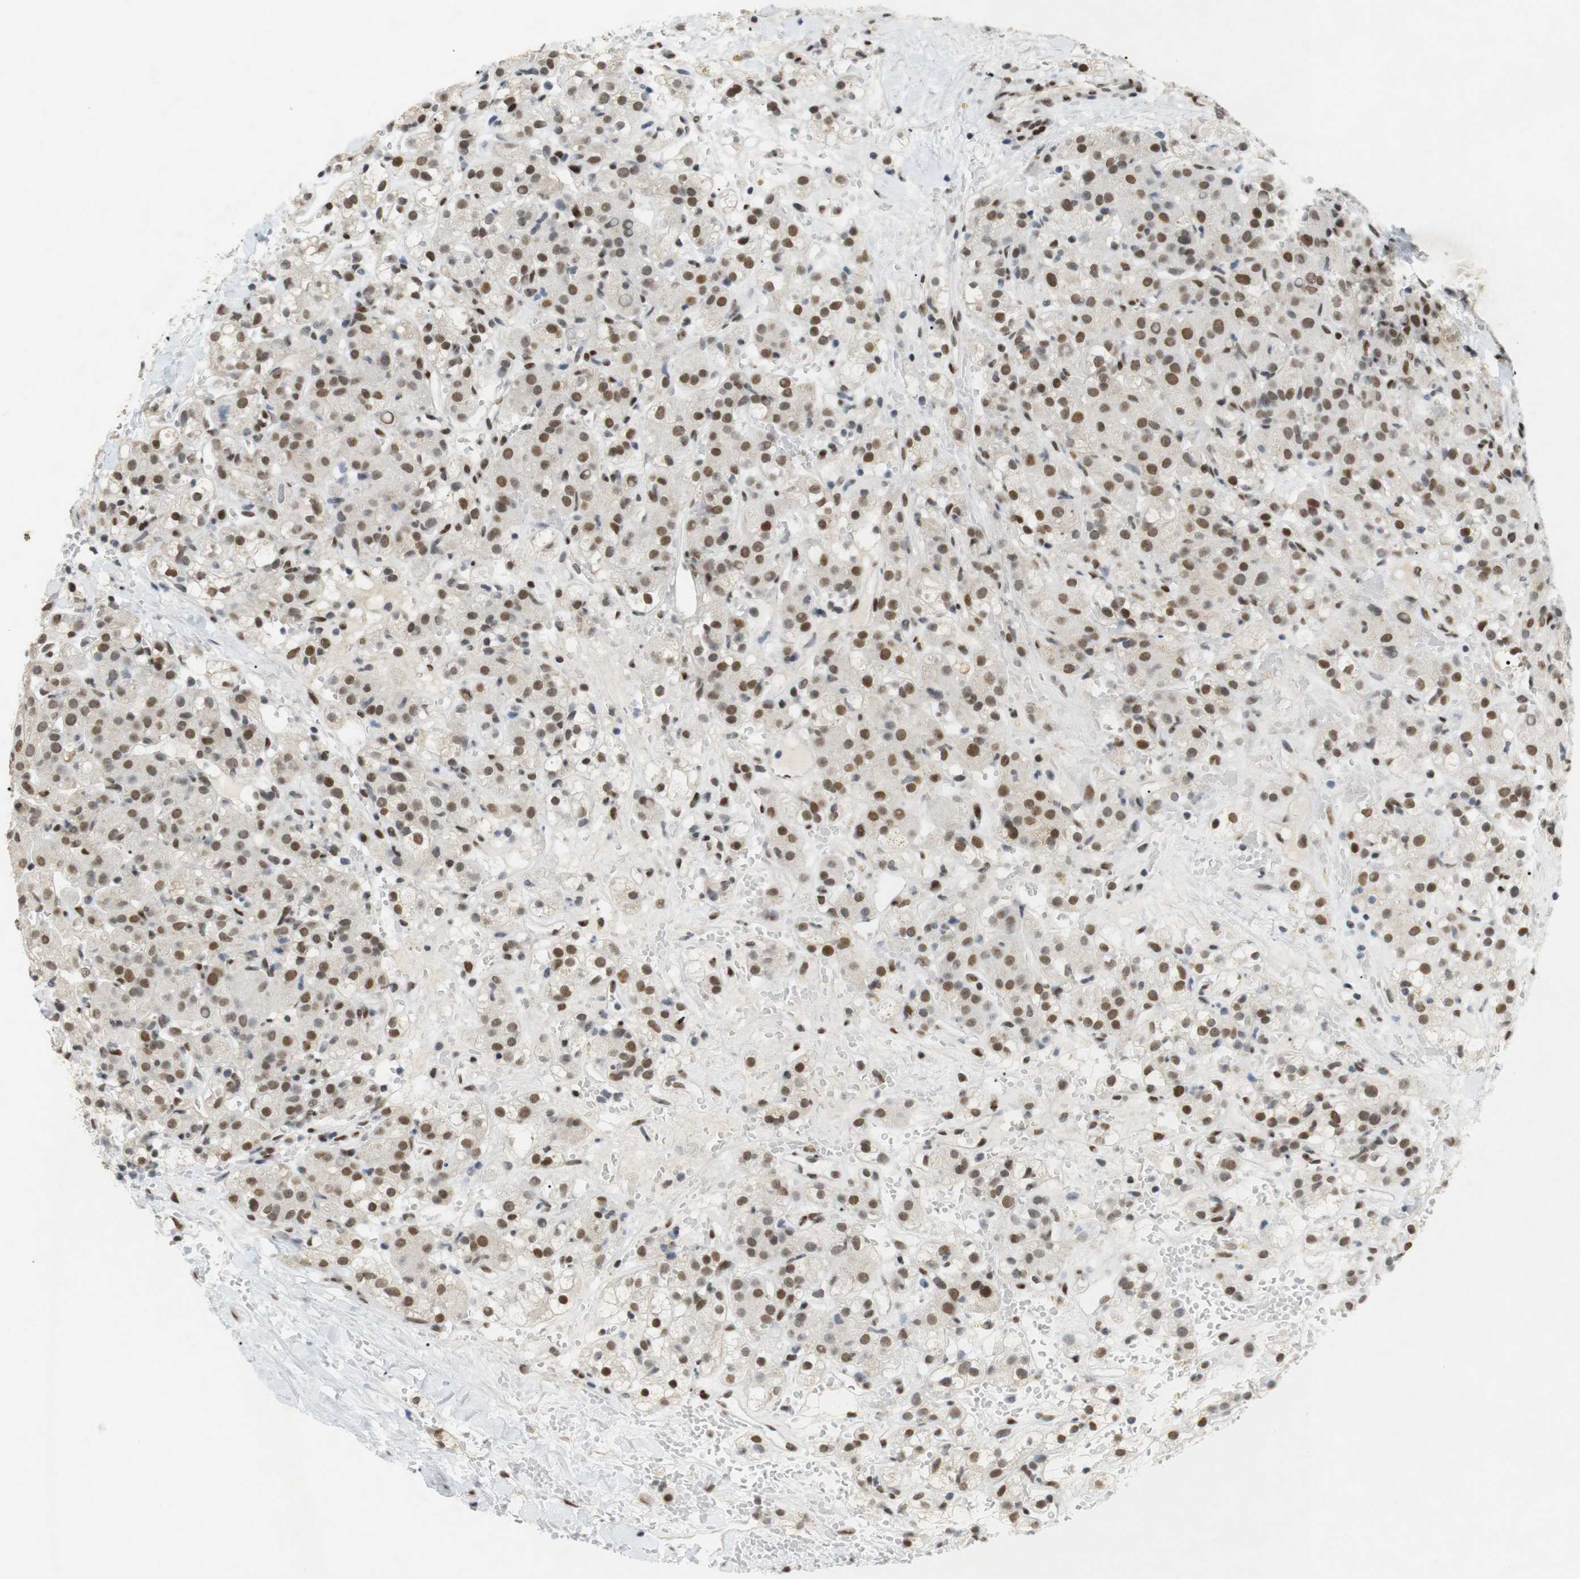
{"staining": {"intensity": "strong", "quantity": ">75%", "location": "nuclear"}, "tissue": "renal cancer", "cell_type": "Tumor cells", "image_type": "cancer", "snomed": [{"axis": "morphology", "description": "Adenocarcinoma, NOS"}, {"axis": "topography", "description": "Kidney"}], "caption": "The immunohistochemical stain highlights strong nuclear staining in tumor cells of renal adenocarcinoma tissue.", "gene": "BMI1", "patient": {"sex": "male", "age": 61}}